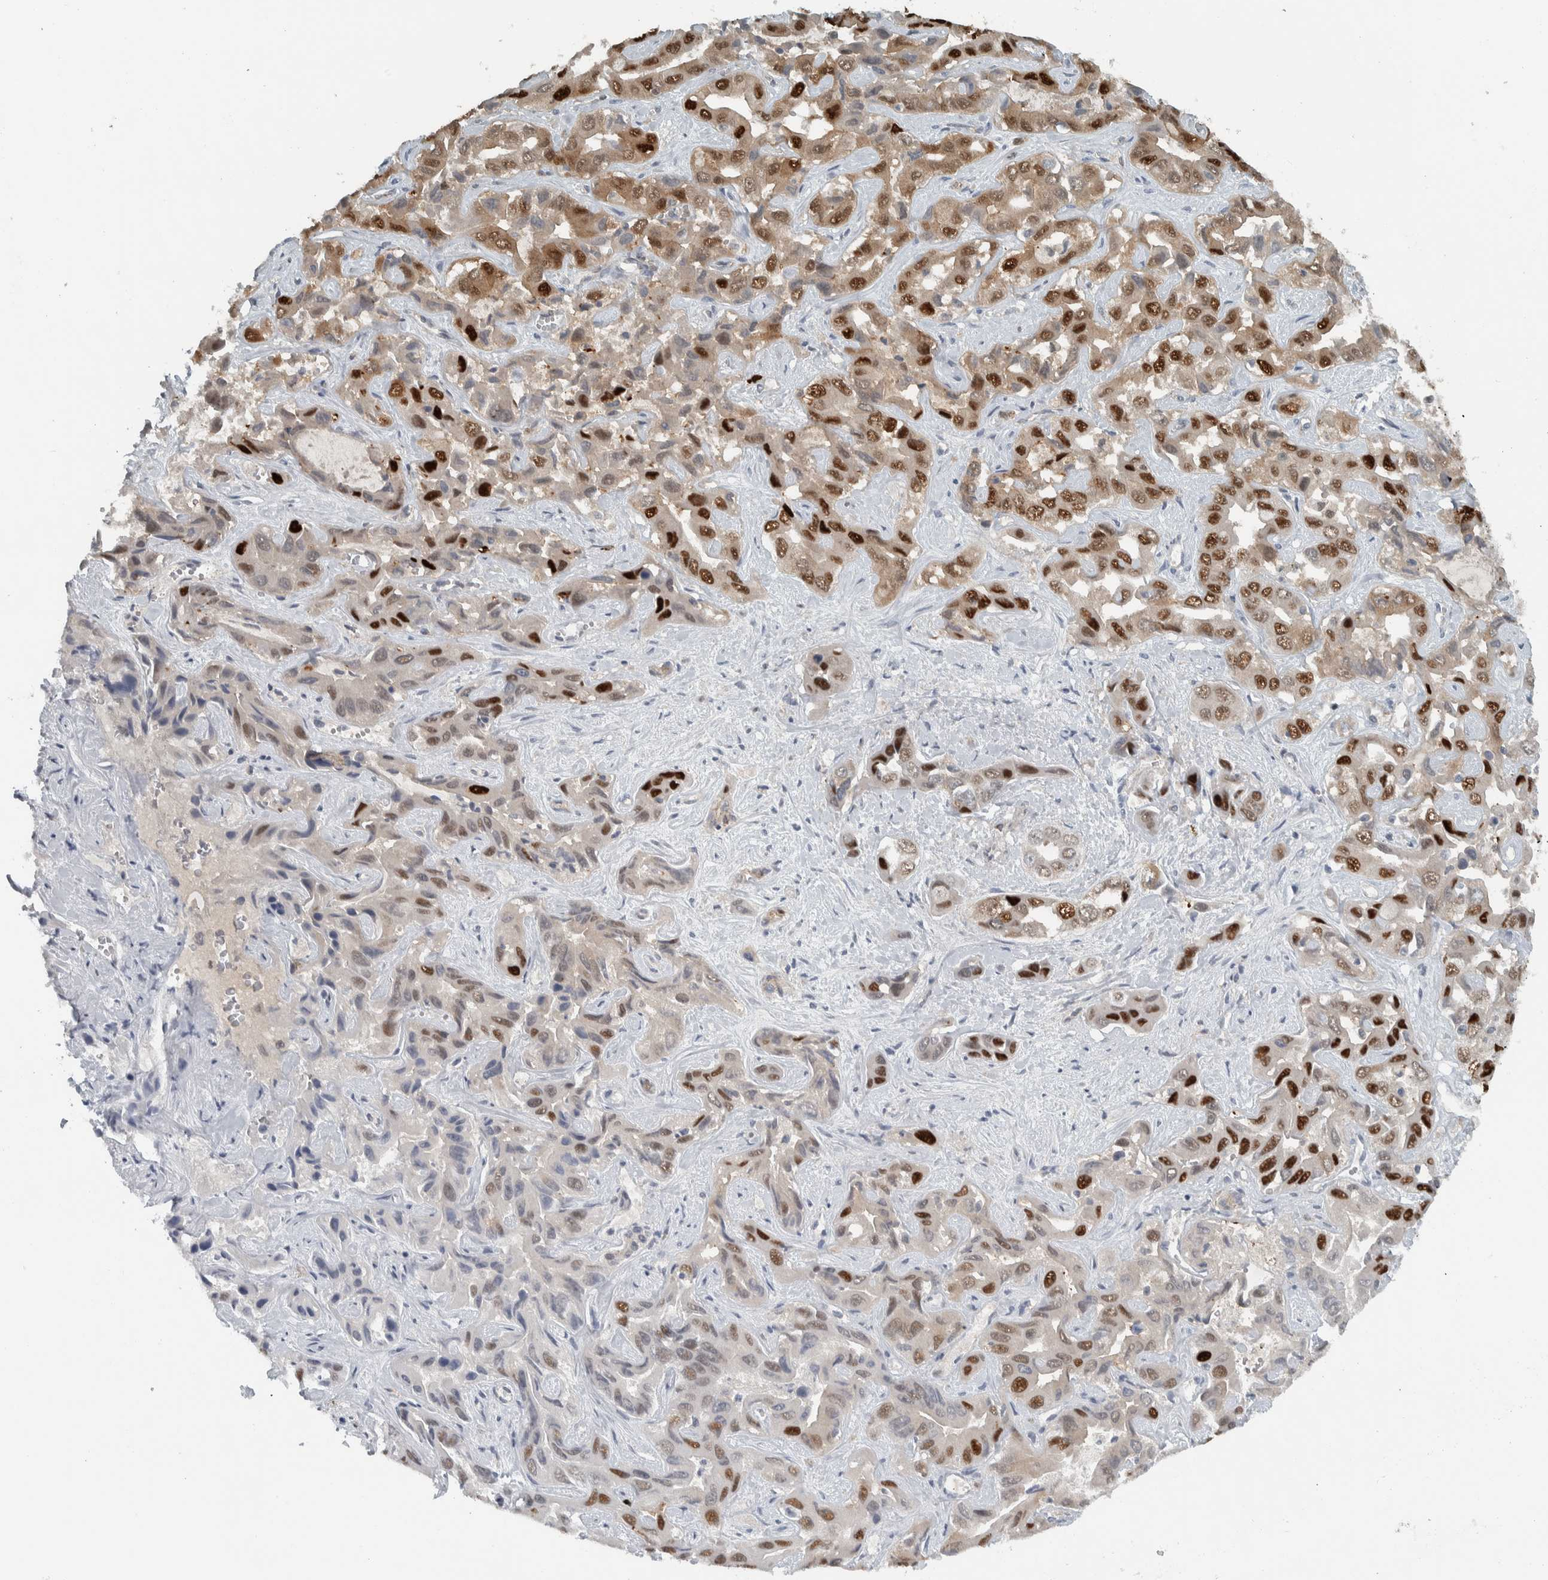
{"staining": {"intensity": "strong", "quantity": ">75%", "location": "nuclear"}, "tissue": "liver cancer", "cell_type": "Tumor cells", "image_type": "cancer", "snomed": [{"axis": "morphology", "description": "Cholangiocarcinoma"}, {"axis": "topography", "description": "Liver"}], "caption": "Tumor cells display strong nuclear staining in approximately >75% of cells in liver cancer (cholangiocarcinoma). (DAB IHC, brown staining for protein, blue staining for nuclei).", "gene": "ADPRM", "patient": {"sex": "female", "age": 52}}